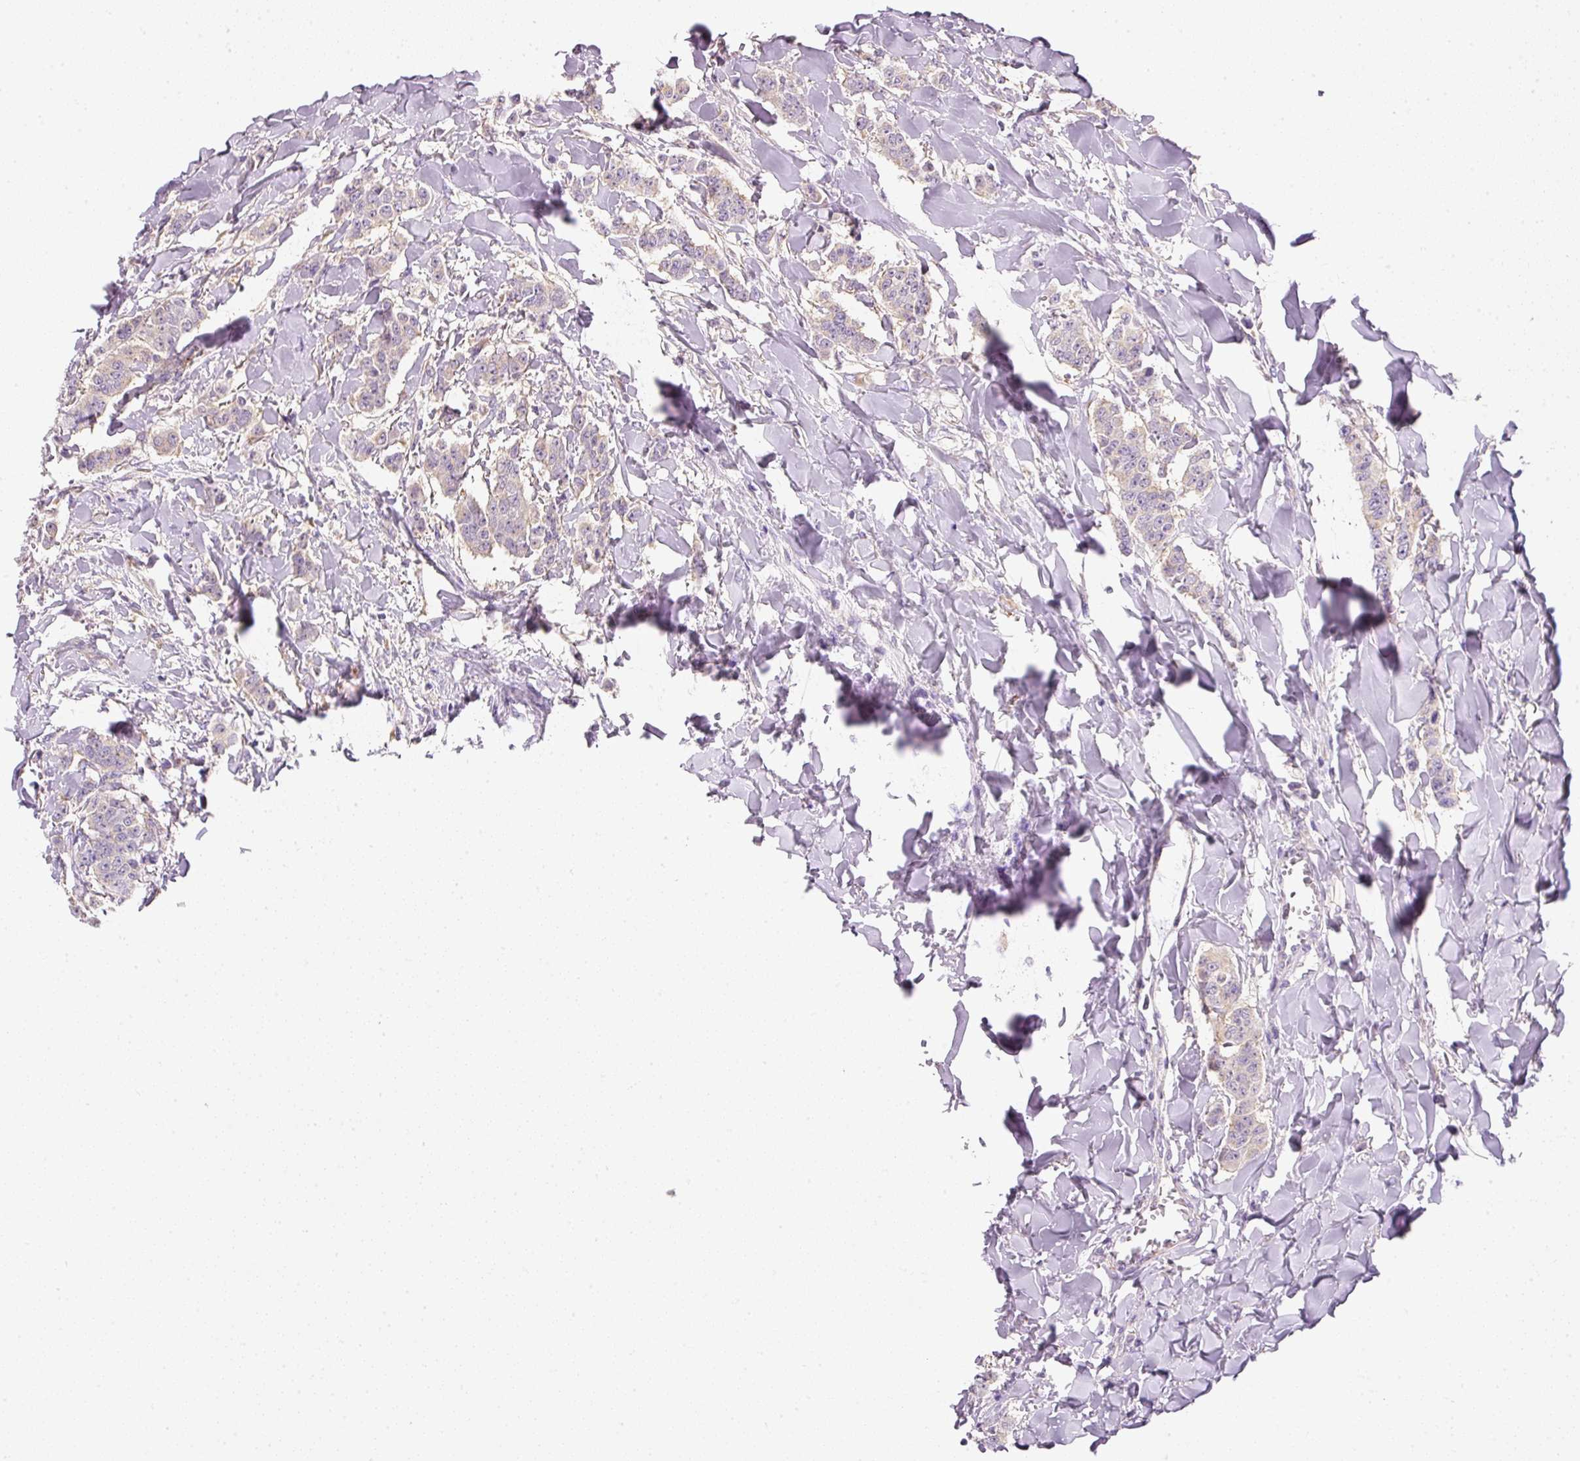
{"staining": {"intensity": "negative", "quantity": "none", "location": "none"}, "tissue": "breast cancer", "cell_type": "Tumor cells", "image_type": "cancer", "snomed": [{"axis": "morphology", "description": "Duct carcinoma"}, {"axis": "topography", "description": "Breast"}], "caption": "There is no significant expression in tumor cells of breast cancer (invasive ductal carcinoma).", "gene": "RNF167", "patient": {"sex": "female", "age": 40}}